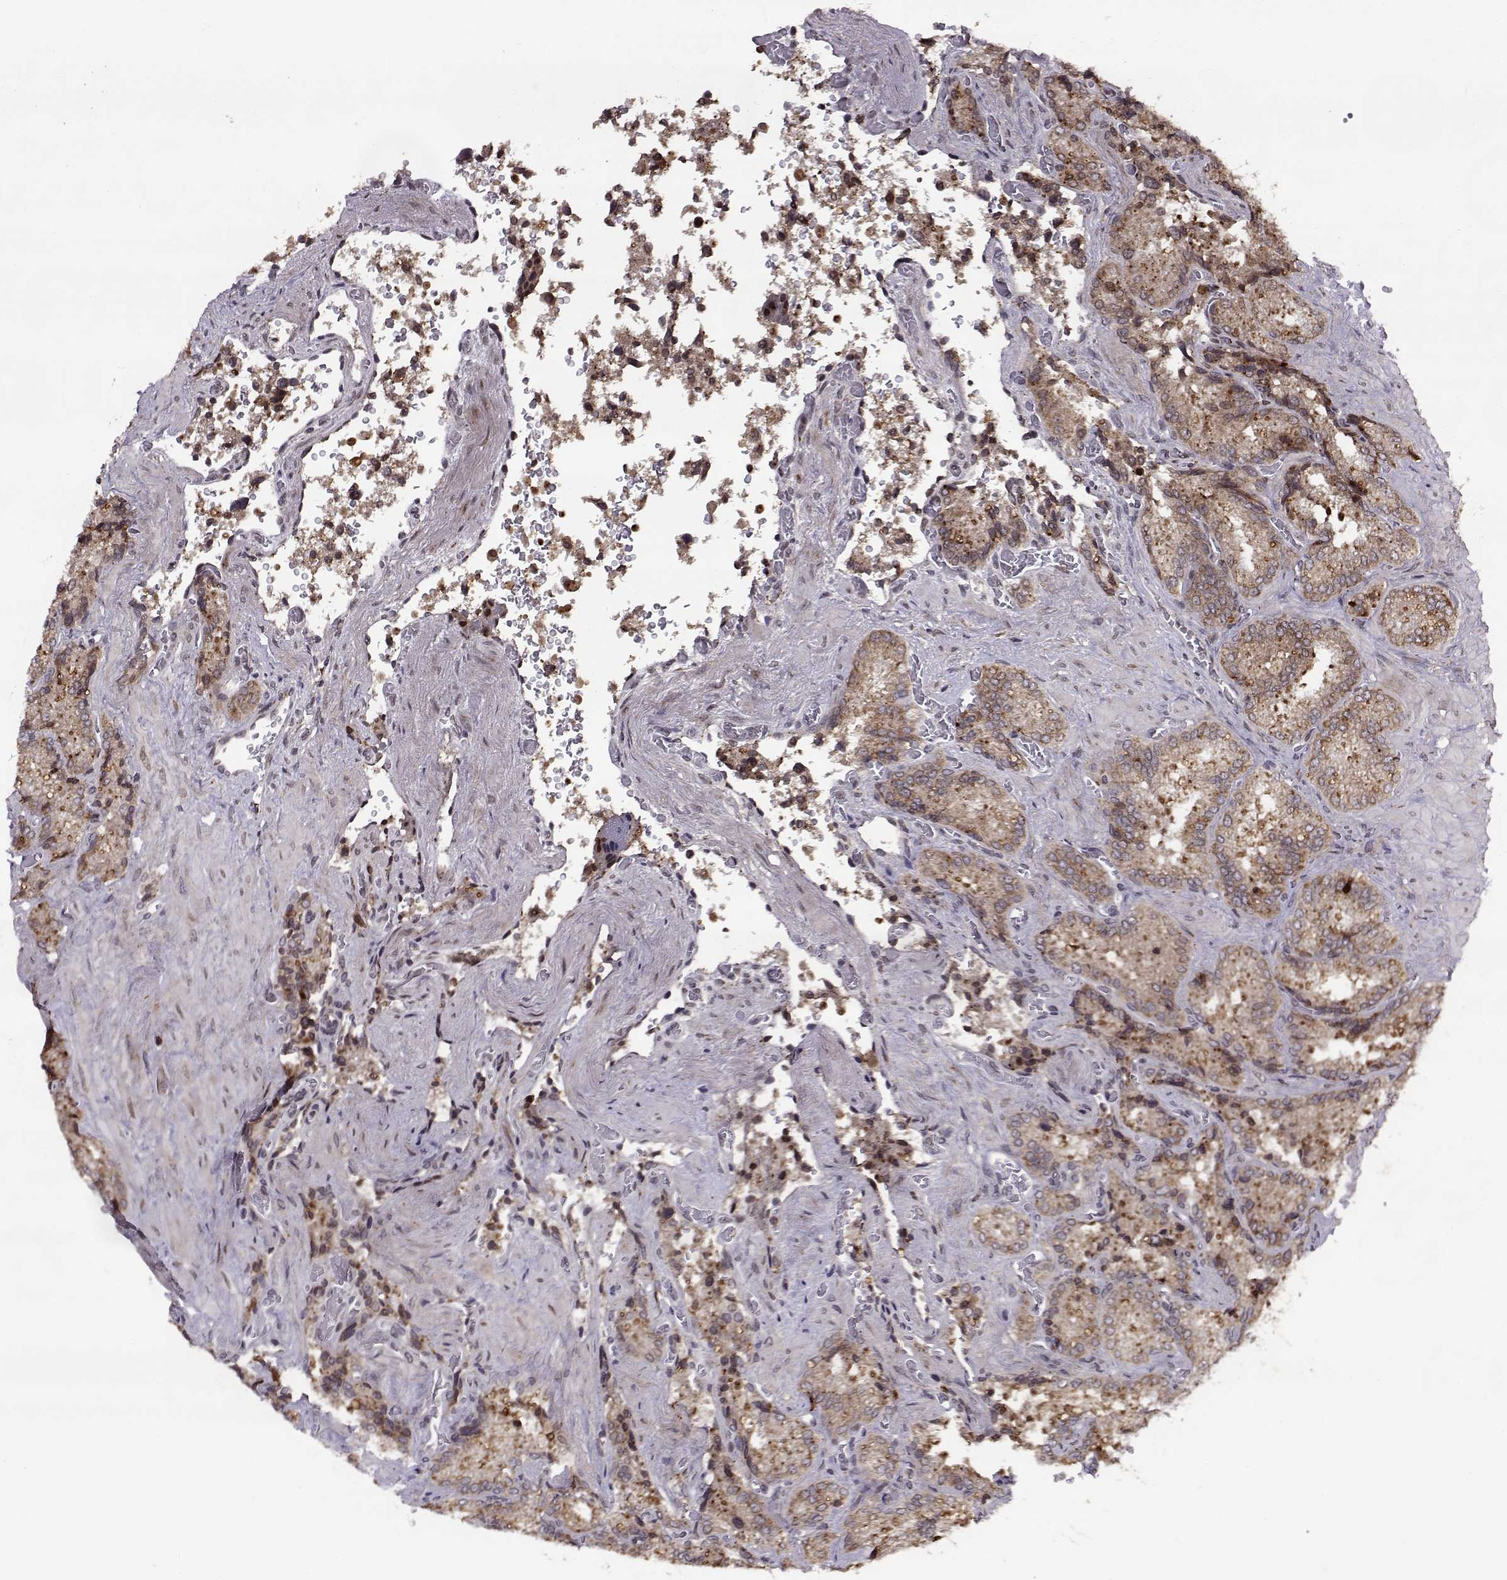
{"staining": {"intensity": "strong", "quantity": ">75%", "location": "cytoplasmic/membranous"}, "tissue": "seminal vesicle", "cell_type": "Glandular cells", "image_type": "normal", "snomed": [{"axis": "morphology", "description": "Normal tissue, NOS"}, {"axis": "topography", "description": "Seminal veicle"}], "caption": "Immunohistochemical staining of unremarkable seminal vesicle shows >75% levels of strong cytoplasmic/membranous protein staining in approximately >75% of glandular cells.", "gene": "RPL31", "patient": {"sex": "male", "age": 37}}